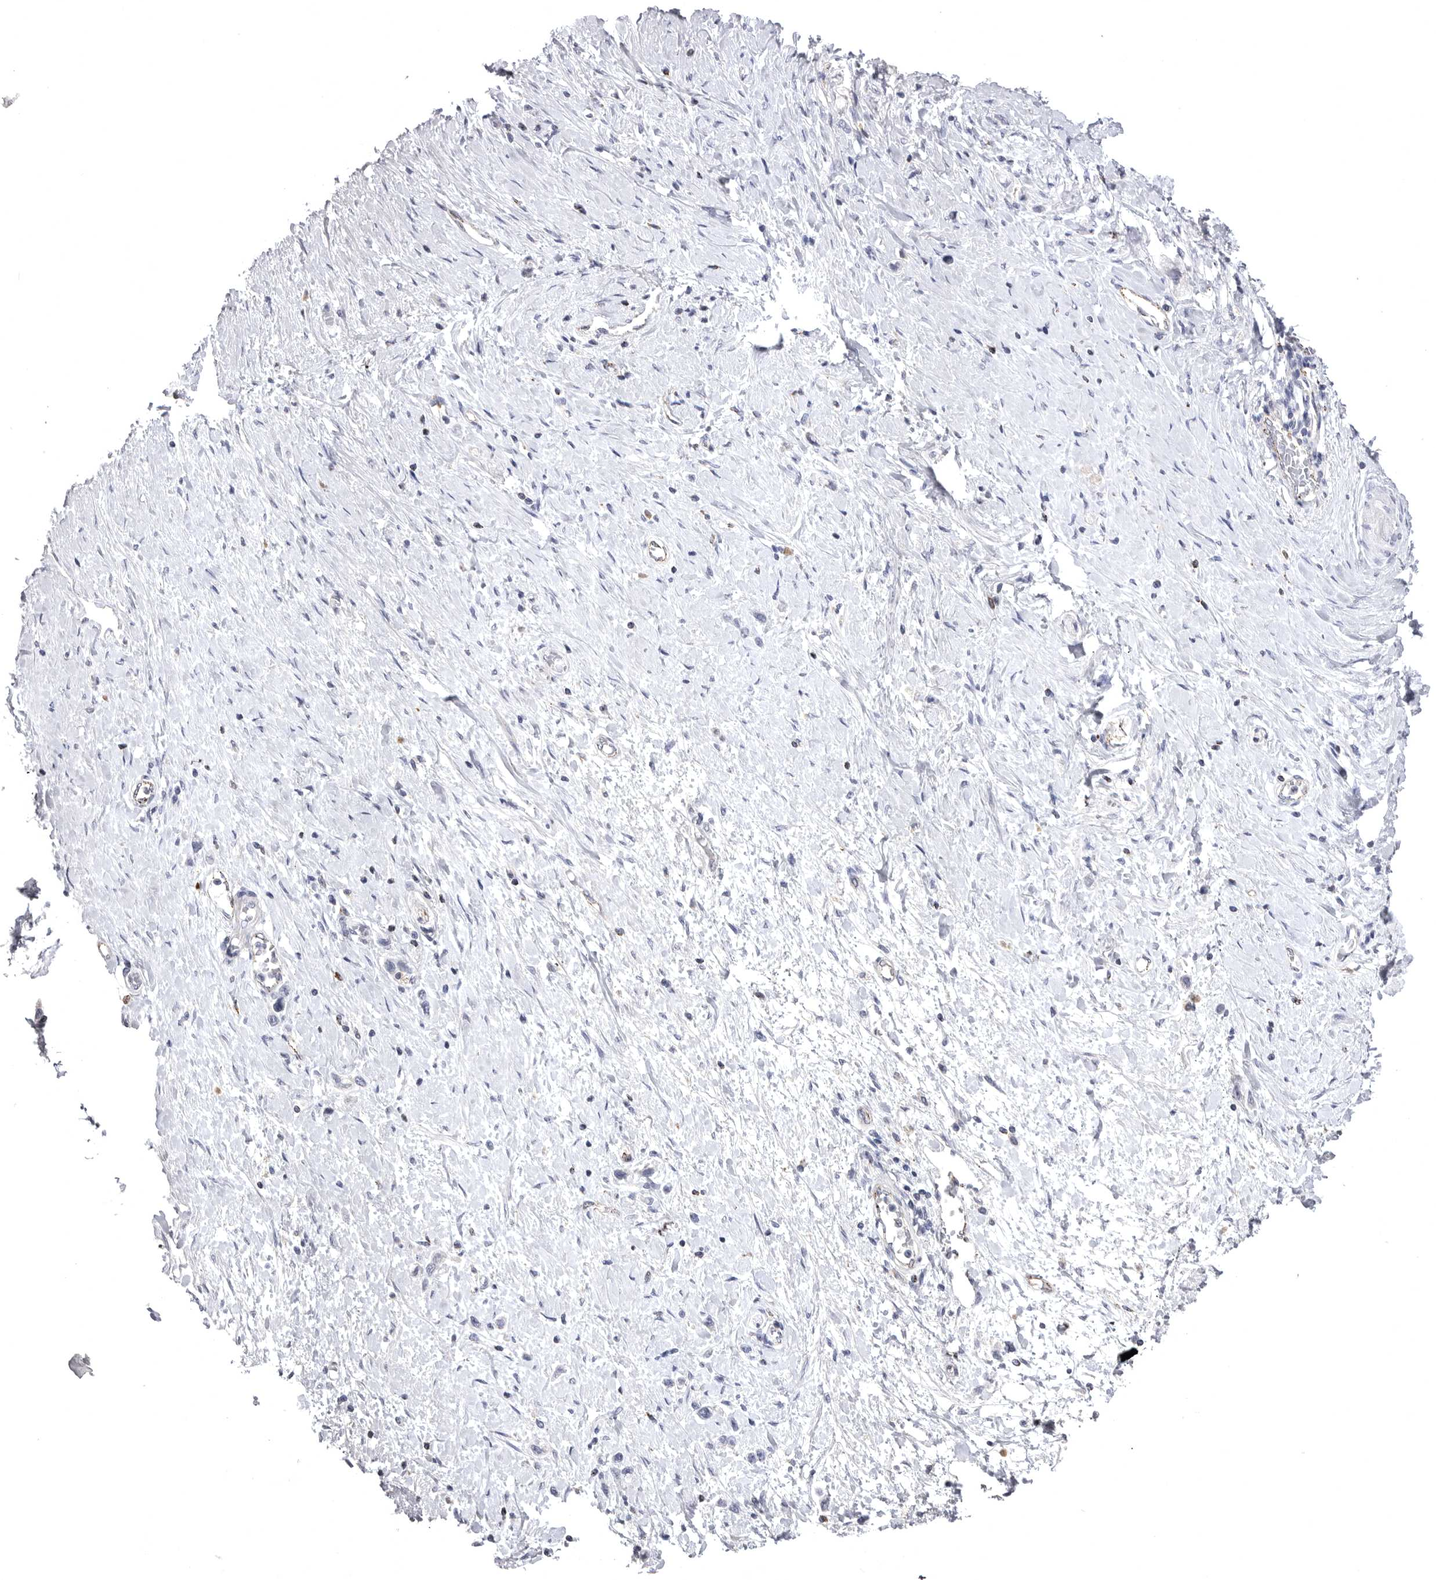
{"staining": {"intensity": "negative", "quantity": "none", "location": "none"}, "tissue": "stomach cancer", "cell_type": "Tumor cells", "image_type": "cancer", "snomed": [{"axis": "morphology", "description": "Adenocarcinoma, NOS"}, {"axis": "topography", "description": "Stomach"}], "caption": "High magnification brightfield microscopy of adenocarcinoma (stomach) stained with DAB (brown) and counterstained with hematoxylin (blue): tumor cells show no significant staining. The staining is performed using DAB brown chromogen with nuclei counter-stained in using hematoxylin.", "gene": "PSPN", "patient": {"sex": "female", "age": 65}}